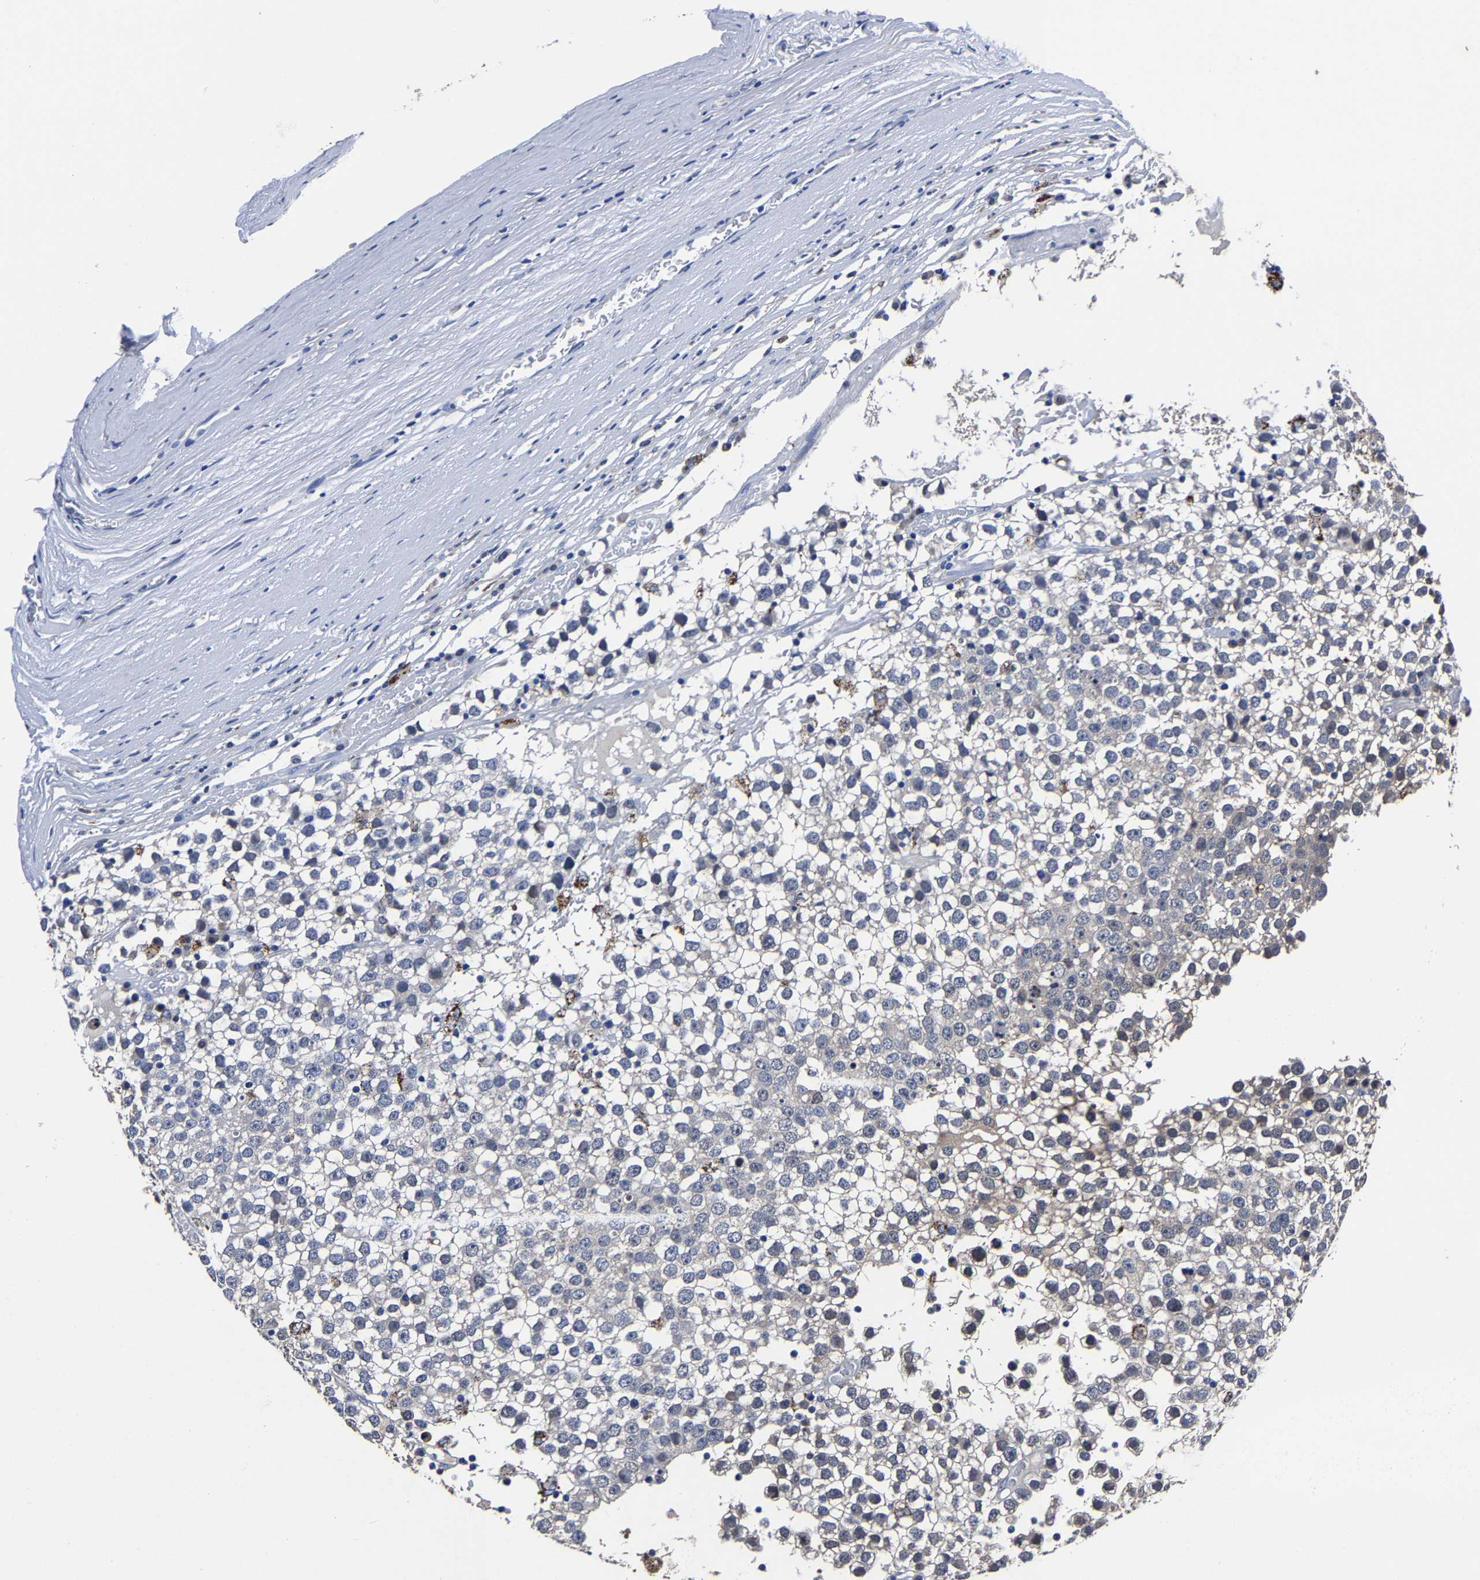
{"staining": {"intensity": "negative", "quantity": "none", "location": "none"}, "tissue": "testis cancer", "cell_type": "Tumor cells", "image_type": "cancer", "snomed": [{"axis": "morphology", "description": "Seminoma, NOS"}, {"axis": "topography", "description": "Testis"}], "caption": "High power microscopy micrograph of an immunohistochemistry micrograph of testis cancer, revealing no significant expression in tumor cells.", "gene": "PSPH", "patient": {"sex": "male", "age": 65}}